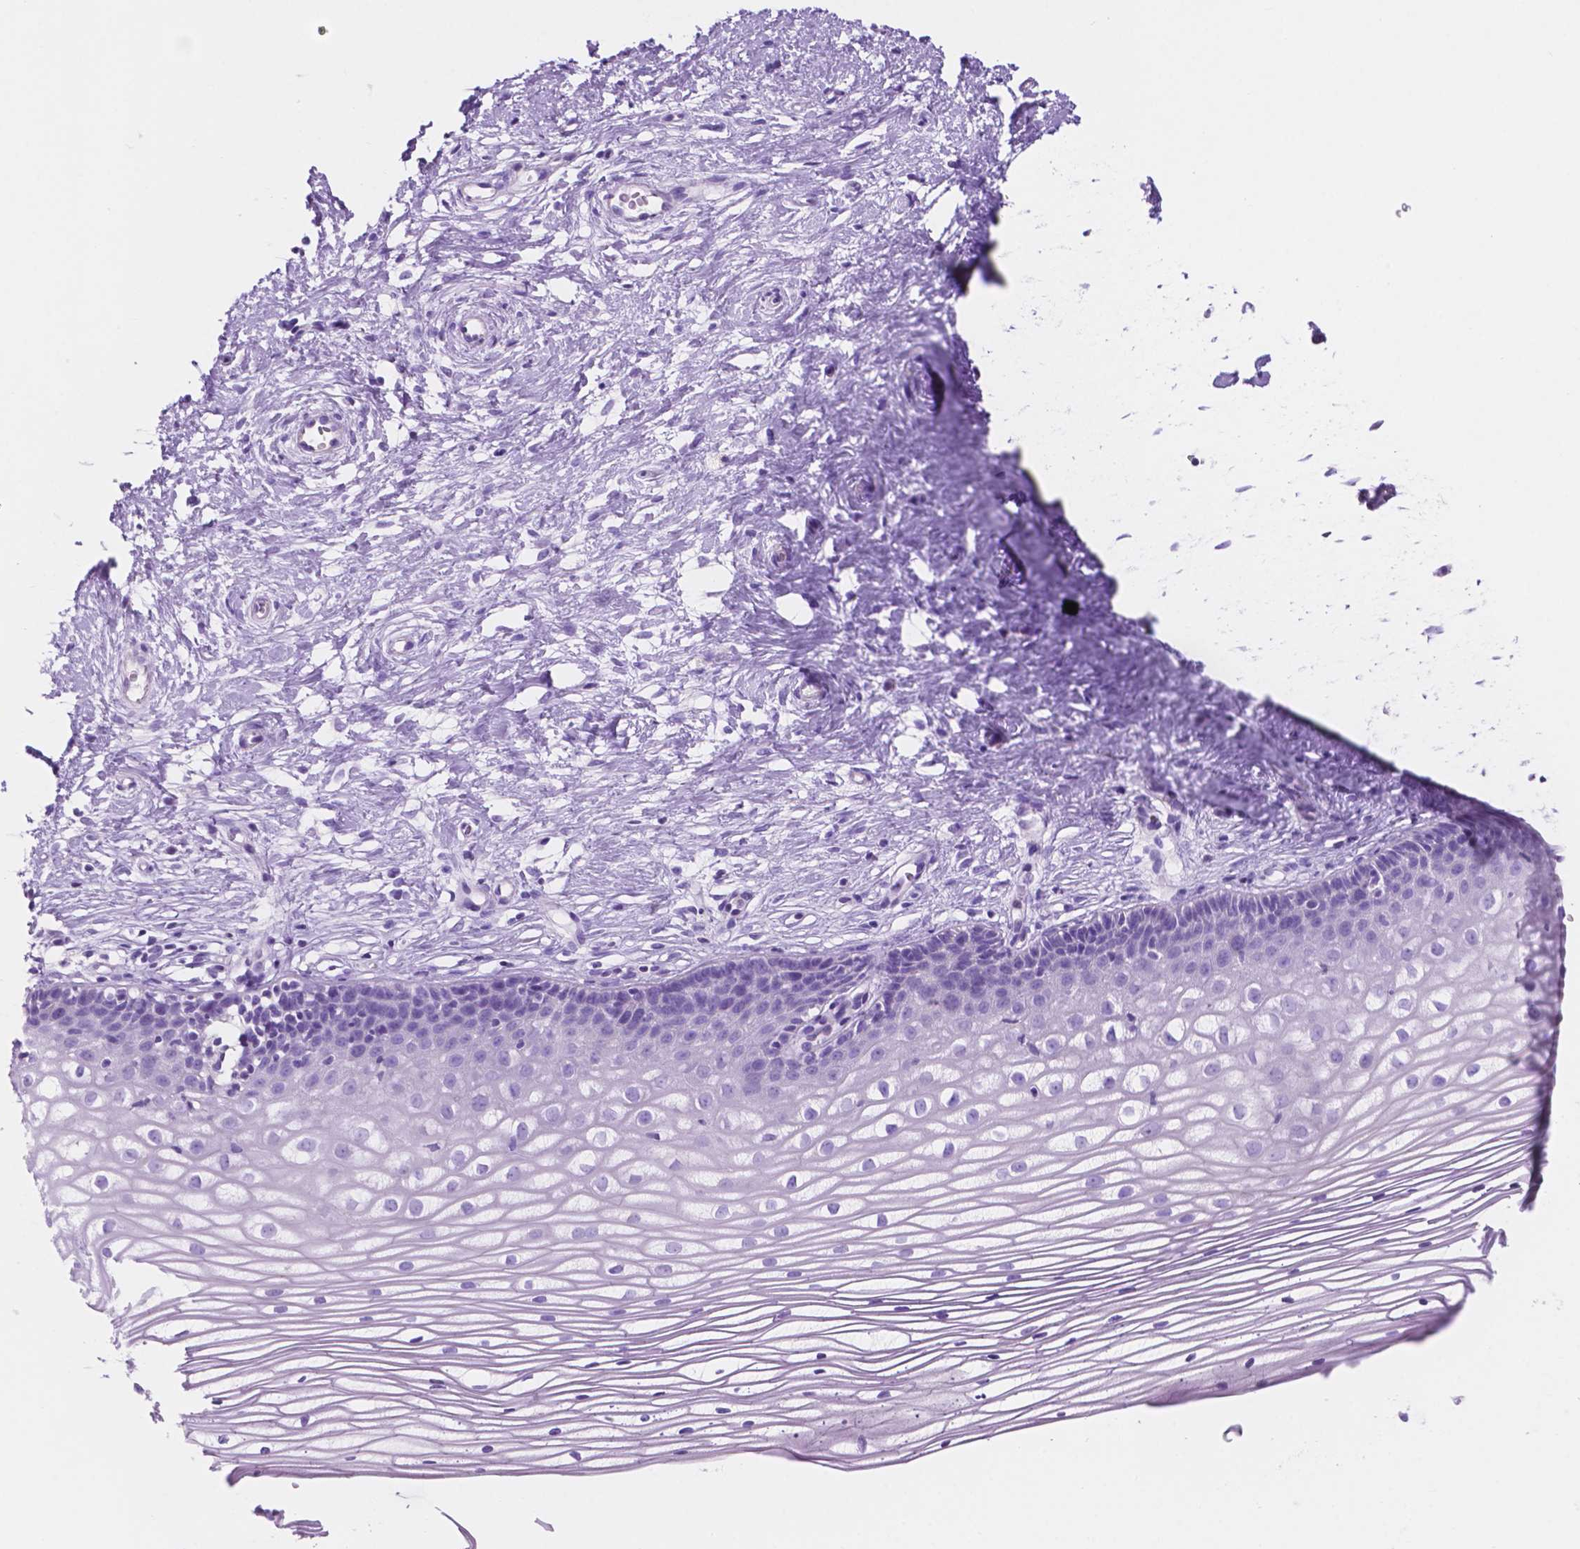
{"staining": {"intensity": "negative", "quantity": "none", "location": "none"}, "tissue": "cervix", "cell_type": "Glandular cells", "image_type": "normal", "snomed": [{"axis": "morphology", "description": "Normal tissue, NOS"}, {"axis": "topography", "description": "Cervix"}], "caption": "Immunohistochemistry histopathology image of unremarkable cervix: cervix stained with DAB (3,3'-diaminobenzidine) demonstrates no significant protein positivity in glandular cells. (Brightfield microscopy of DAB (3,3'-diaminobenzidine) immunohistochemistry at high magnification).", "gene": "IGFN1", "patient": {"sex": "female", "age": 40}}